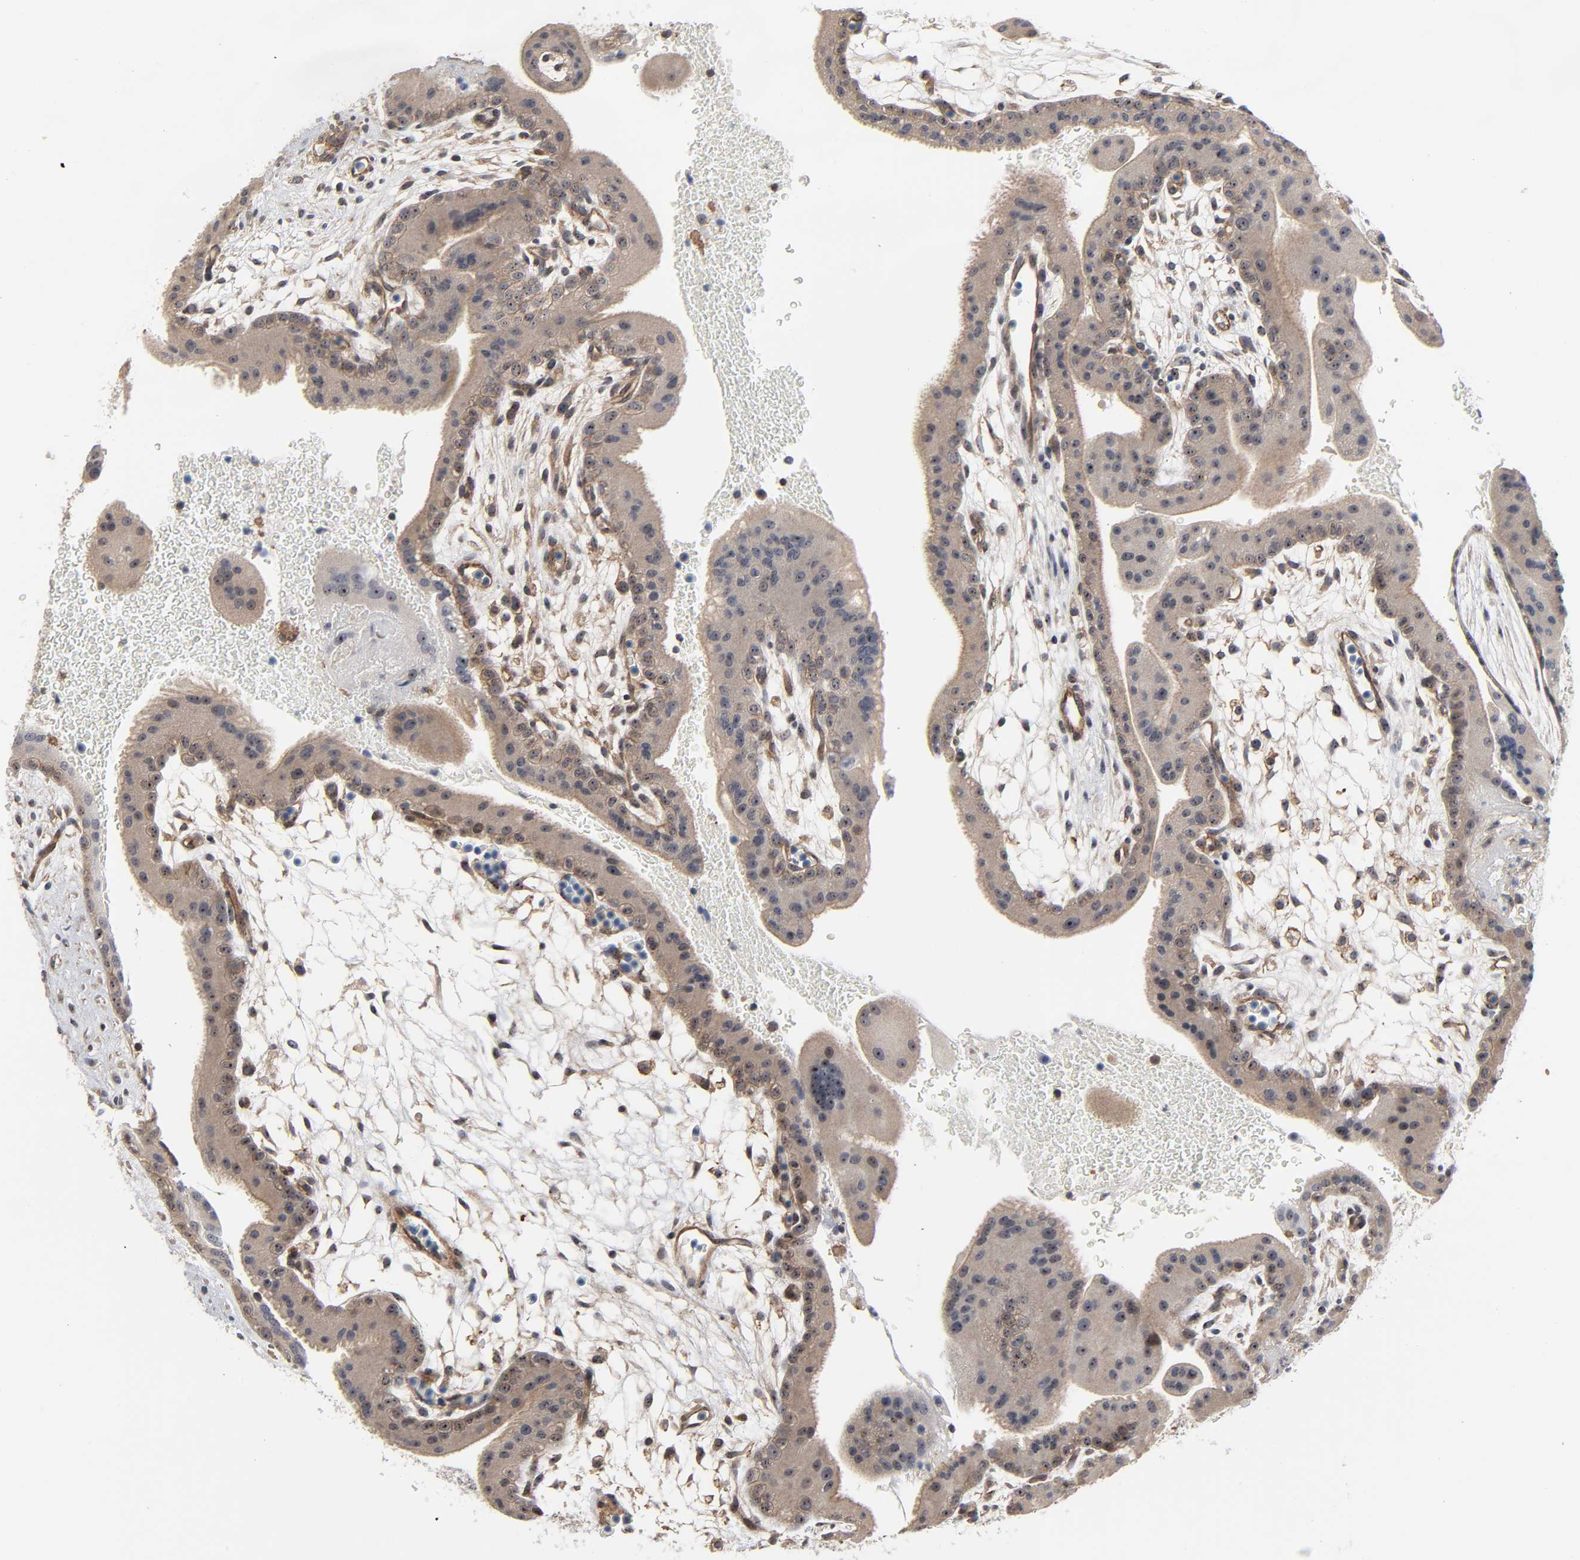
{"staining": {"intensity": "moderate", "quantity": ">75%", "location": "cytoplasmic/membranous,nuclear"}, "tissue": "placenta", "cell_type": "Trophoblastic cells", "image_type": "normal", "snomed": [{"axis": "morphology", "description": "Normal tissue, NOS"}, {"axis": "topography", "description": "Placenta"}], "caption": "A high-resolution image shows immunohistochemistry staining of unremarkable placenta, which shows moderate cytoplasmic/membranous,nuclear staining in about >75% of trophoblastic cells. (IHC, brightfield microscopy, high magnification).", "gene": "DDX10", "patient": {"sex": "female", "age": 19}}